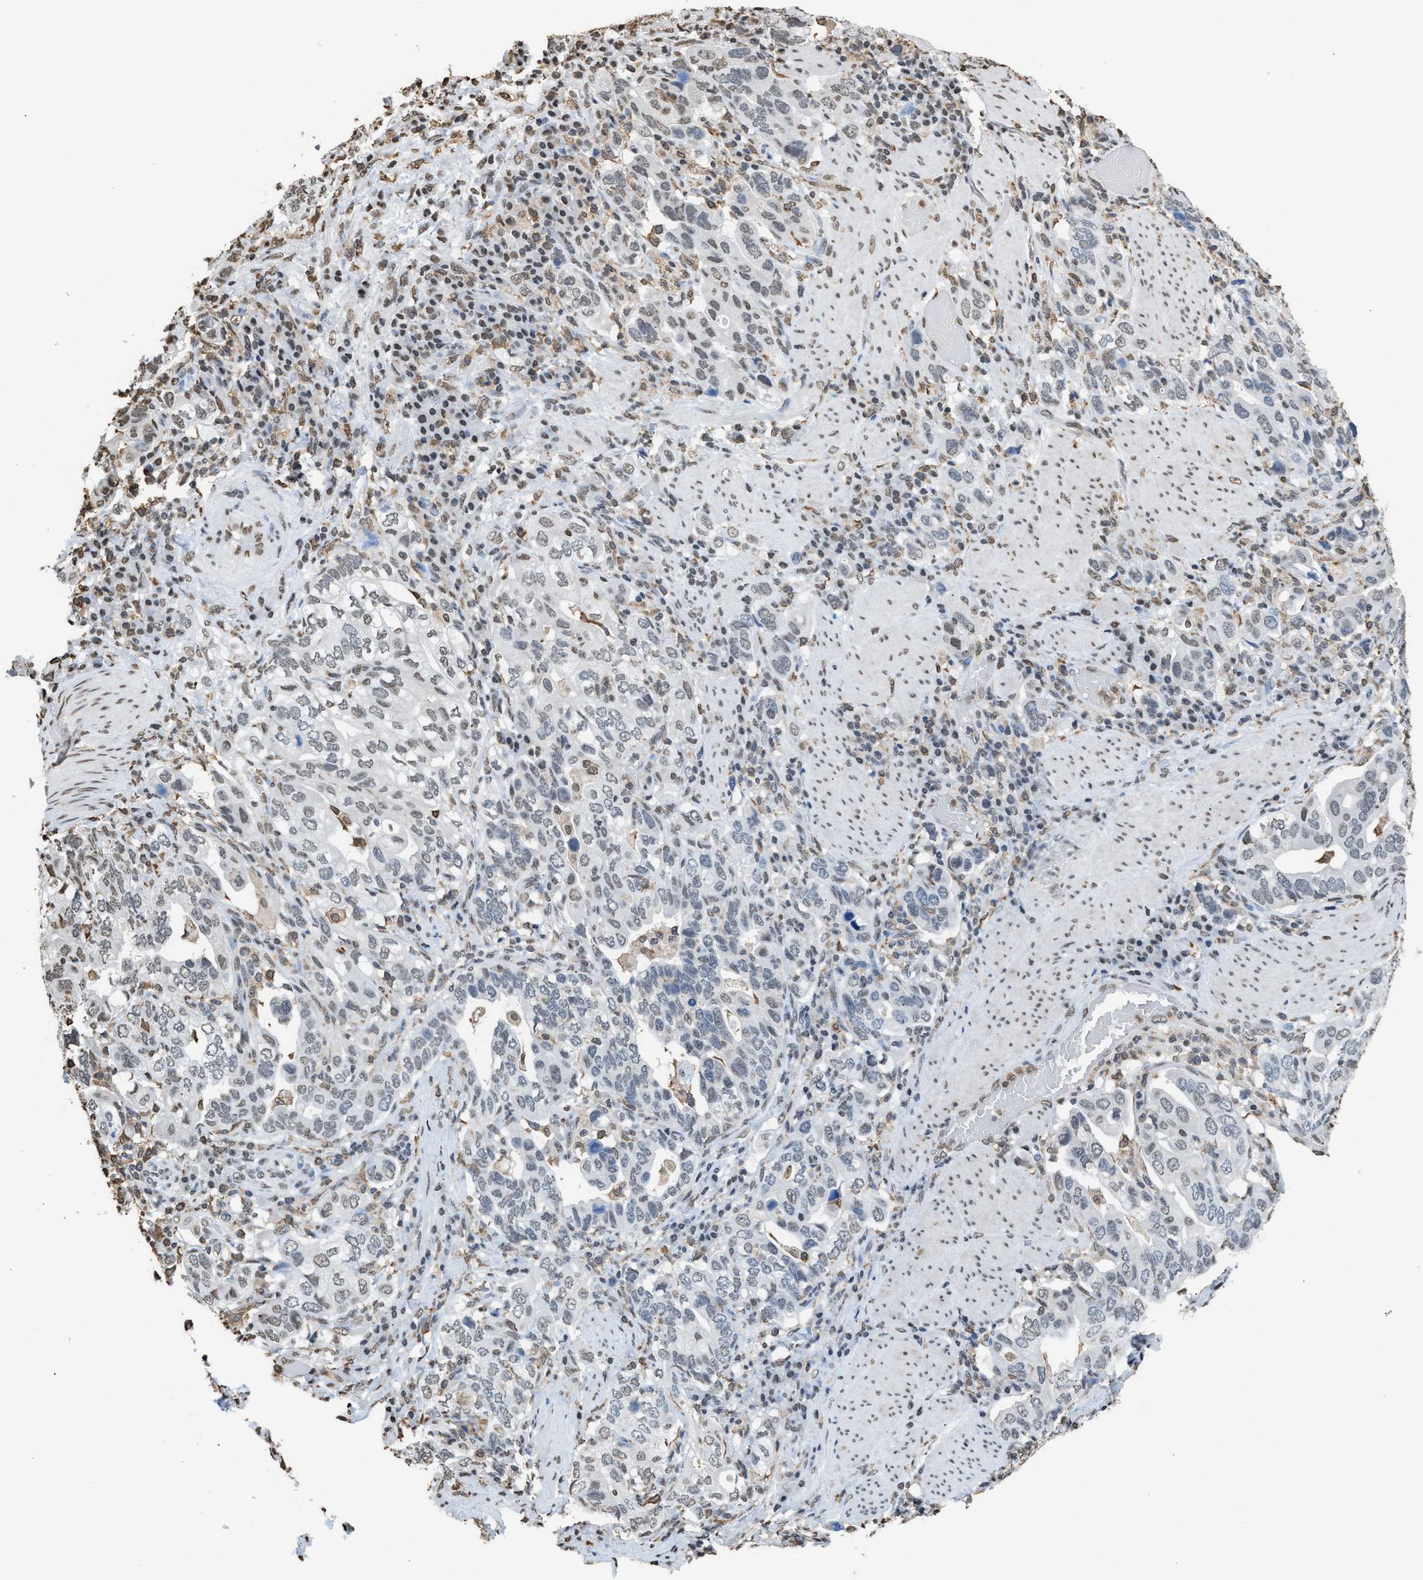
{"staining": {"intensity": "weak", "quantity": "<25%", "location": "nuclear"}, "tissue": "stomach cancer", "cell_type": "Tumor cells", "image_type": "cancer", "snomed": [{"axis": "morphology", "description": "Adenocarcinoma, NOS"}, {"axis": "topography", "description": "Stomach, upper"}], "caption": "Immunohistochemical staining of stomach adenocarcinoma displays no significant positivity in tumor cells.", "gene": "NUP88", "patient": {"sex": "male", "age": 62}}